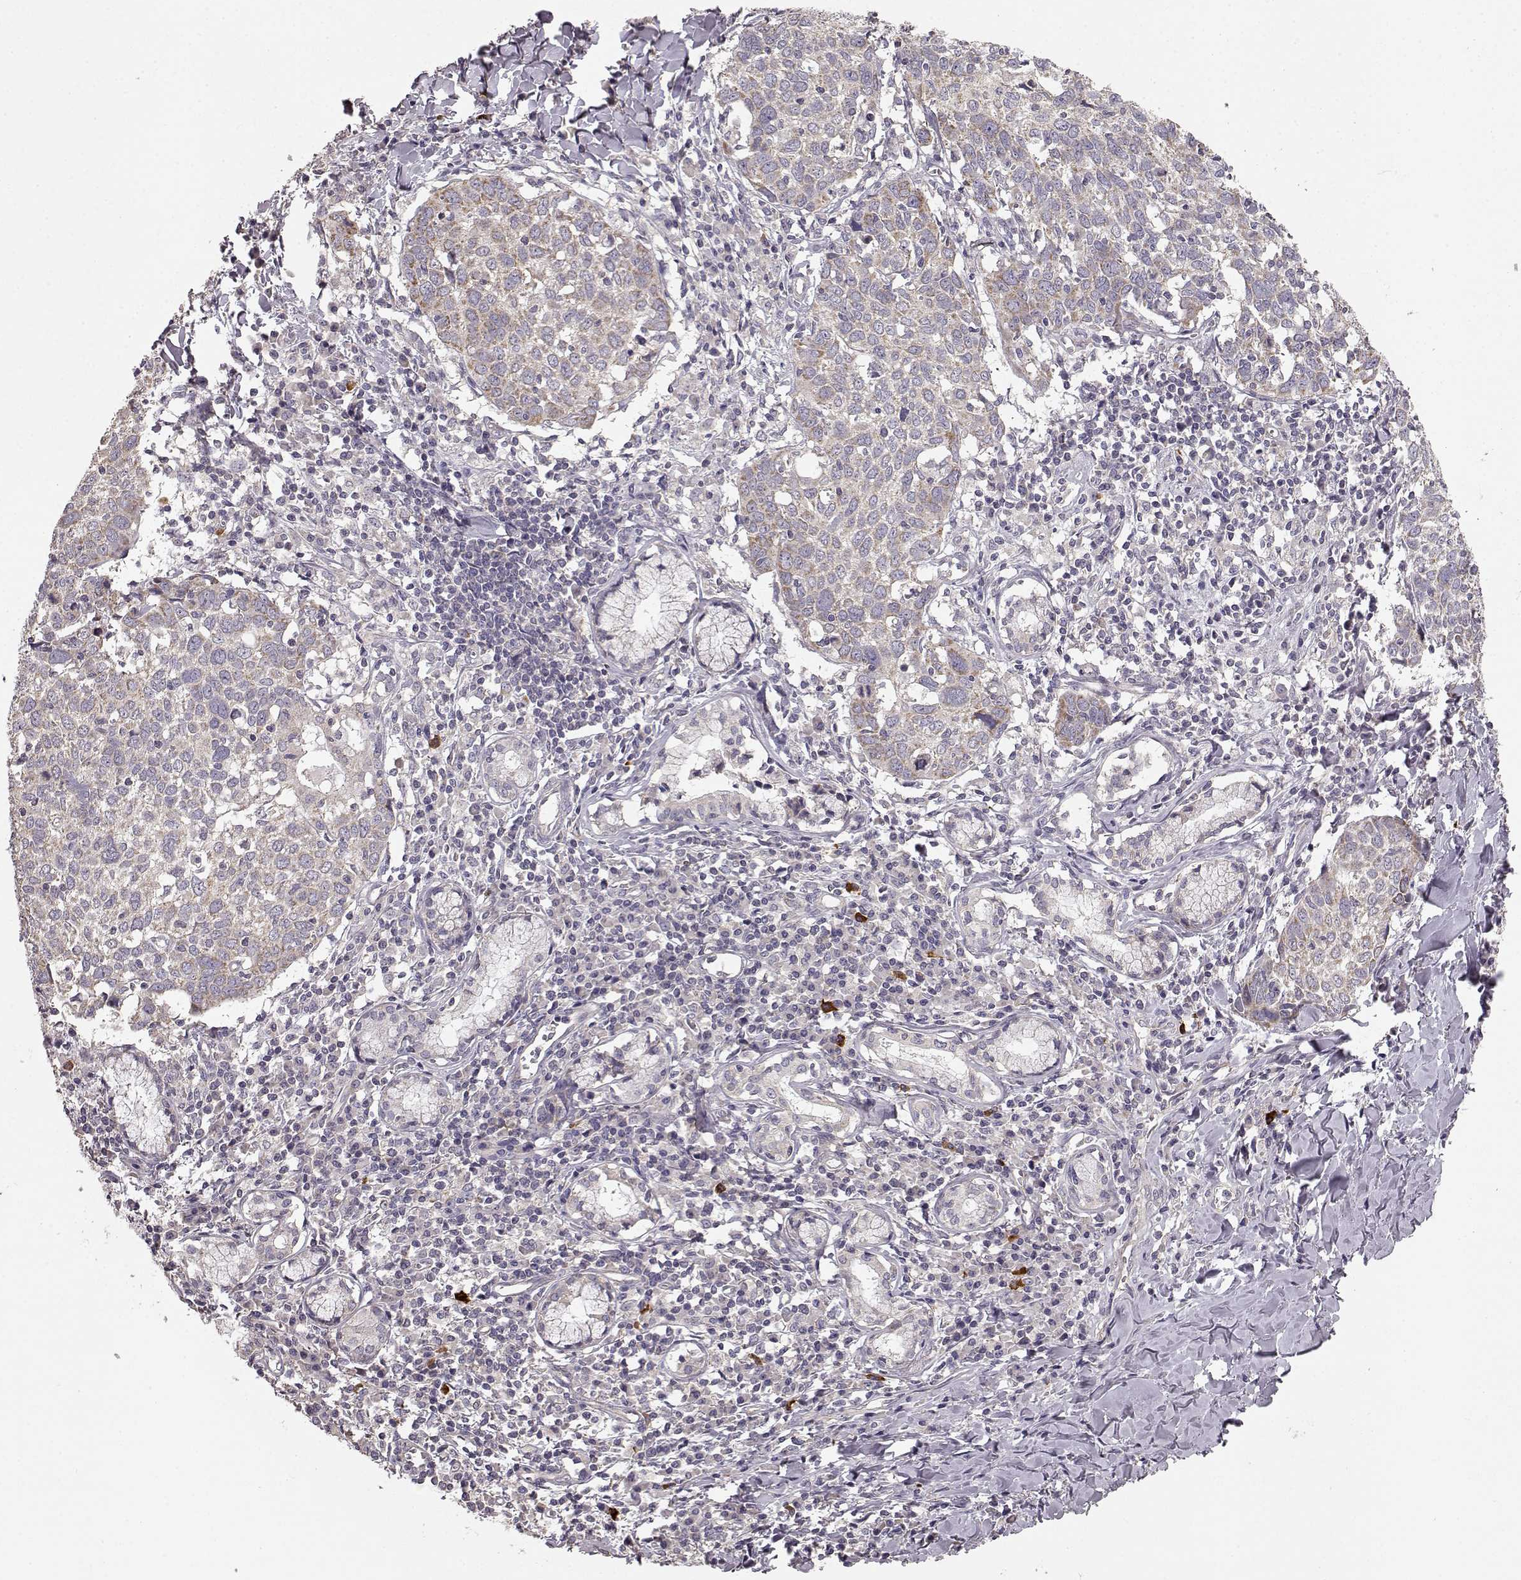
{"staining": {"intensity": "moderate", "quantity": ">75%", "location": "cytoplasmic/membranous"}, "tissue": "lung cancer", "cell_type": "Tumor cells", "image_type": "cancer", "snomed": [{"axis": "morphology", "description": "Squamous cell carcinoma, NOS"}, {"axis": "topography", "description": "Lung"}], "caption": "Immunohistochemical staining of lung squamous cell carcinoma exhibits medium levels of moderate cytoplasmic/membranous staining in approximately >75% of tumor cells.", "gene": "ERBB3", "patient": {"sex": "male", "age": 57}}